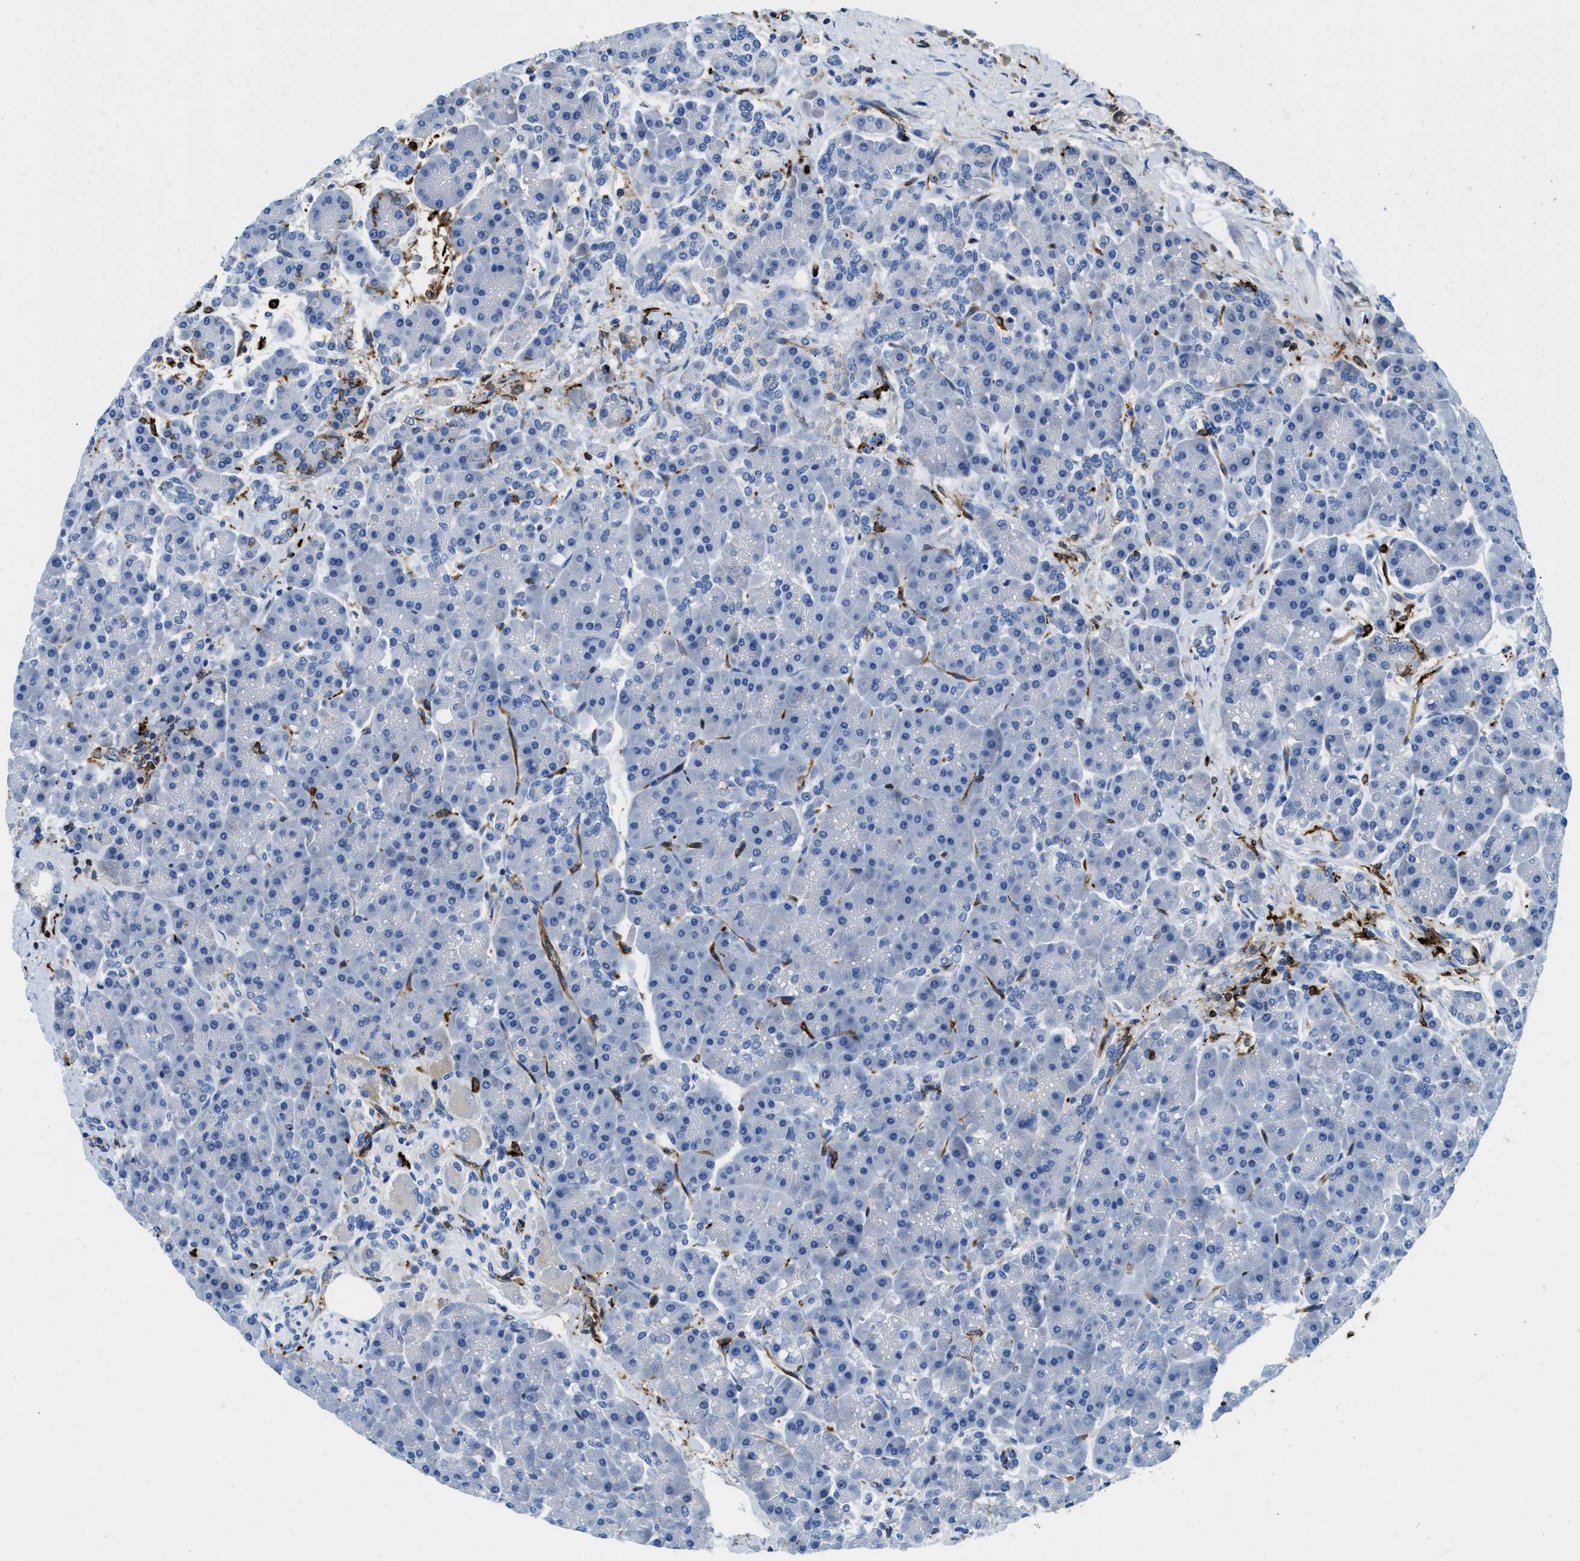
{"staining": {"intensity": "weak", "quantity": "<25%", "location": "cytoplasmic/membranous"}, "tissue": "pancreas", "cell_type": "Exocrine glandular cells", "image_type": "normal", "snomed": [{"axis": "morphology", "description": "Normal tissue, NOS"}, {"axis": "topography", "description": "Pancreas"}], "caption": "Immunohistochemistry of unremarkable pancreas exhibits no staining in exocrine glandular cells.", "gene": "CD226", "patient": {"sex": "female", "age": 70}}